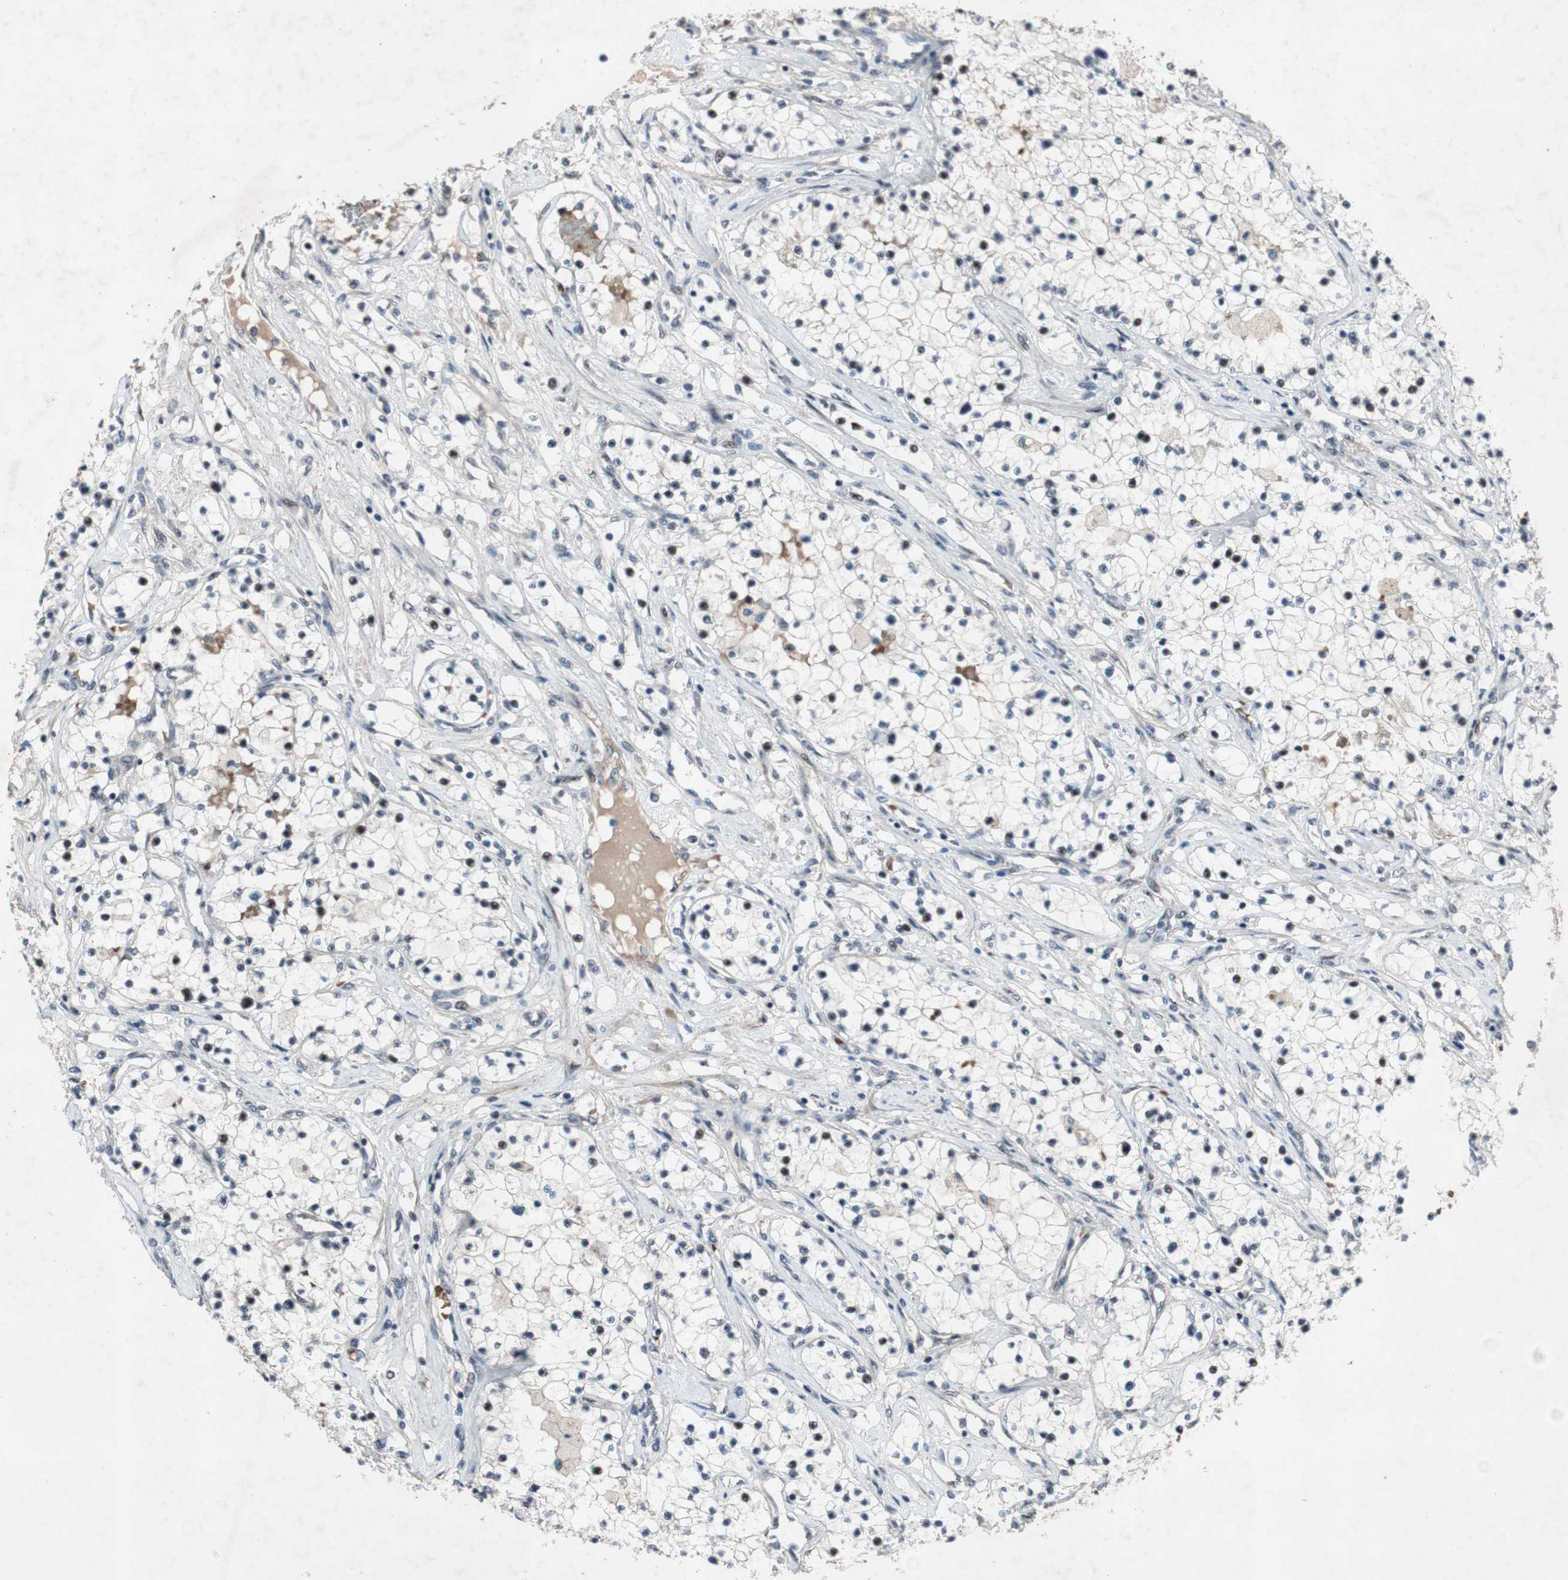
{"staining": {"intensity": "weak", "quantity": "<25%", "location": "nuclear"}, "tissue": "renal cancer", "cell_type": "Tumor cells", "image_type": "cancer", "snomed": [{"axis": "morphology", "description": "Adenocarcinoma, NOS"}, {"axis": "topography", "description": "Kidney"}], "caption": "Renal cancer was stained to show a protein in brown. There is no significant expression in tumor cells.", "gene": "SOX7", "patient": {"sex": "male", "age": 68}}